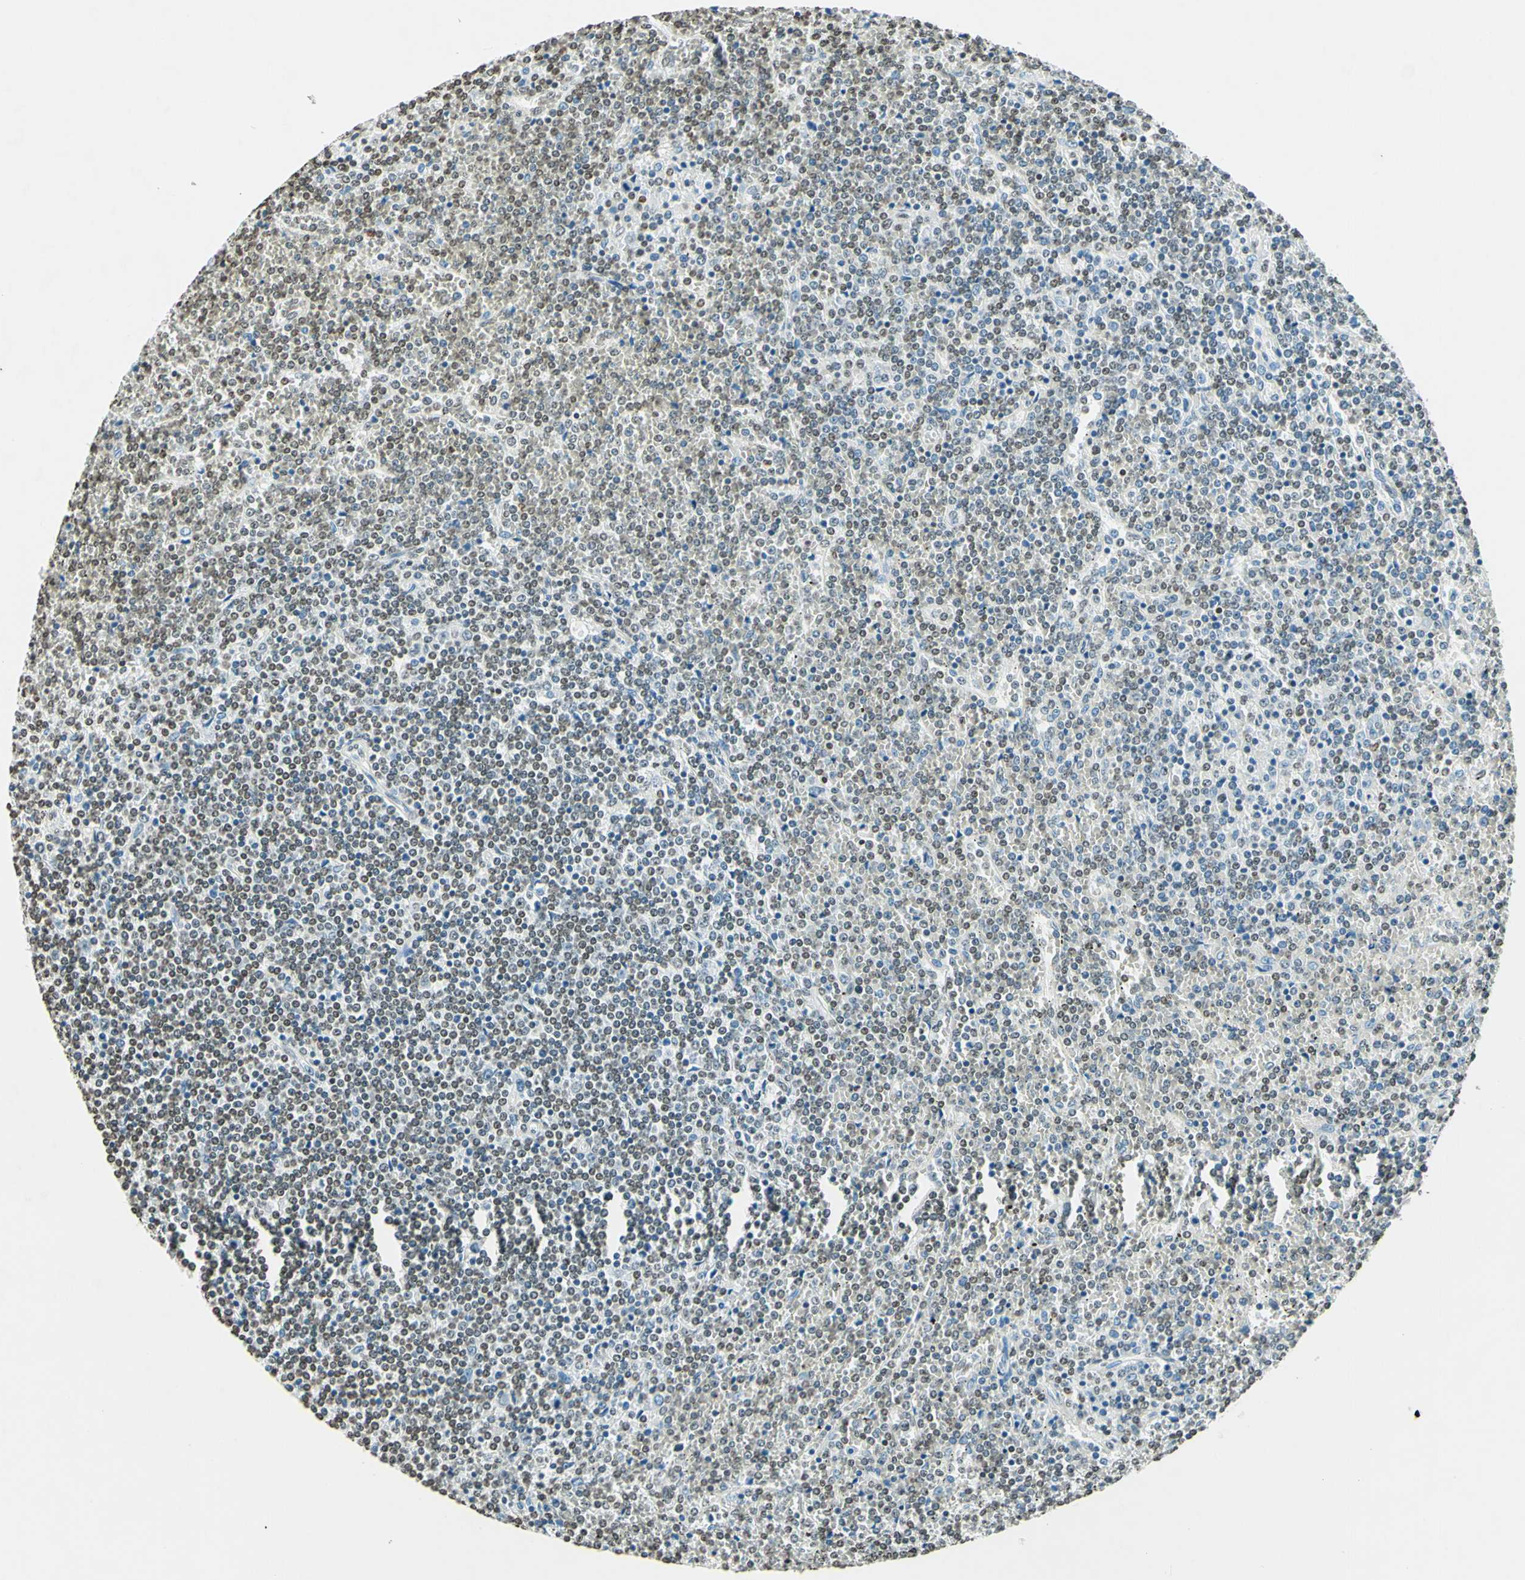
{"staining": {"intensity": "weak", "quantity": "25%-75%", "location": "nuclear"}, "tissue": "lymphoma", "cell_type": "Tumor cells", "image_type": "cancer", "snomed": [{"axis": "morphology", "description": "Malignant lymphoma, non-Hodgkin's type, Low grade"}, {"axis": "topography", "description": "Spleen"}], "caption": "IHC image of human lymphoma stained for a protein (brown), which demonstrates low levels of weak nuclear positivity in approximately 25%-75% of tumor cells.", "gene": "MSH2", "patient": {"sex": "female", "age": 19}}